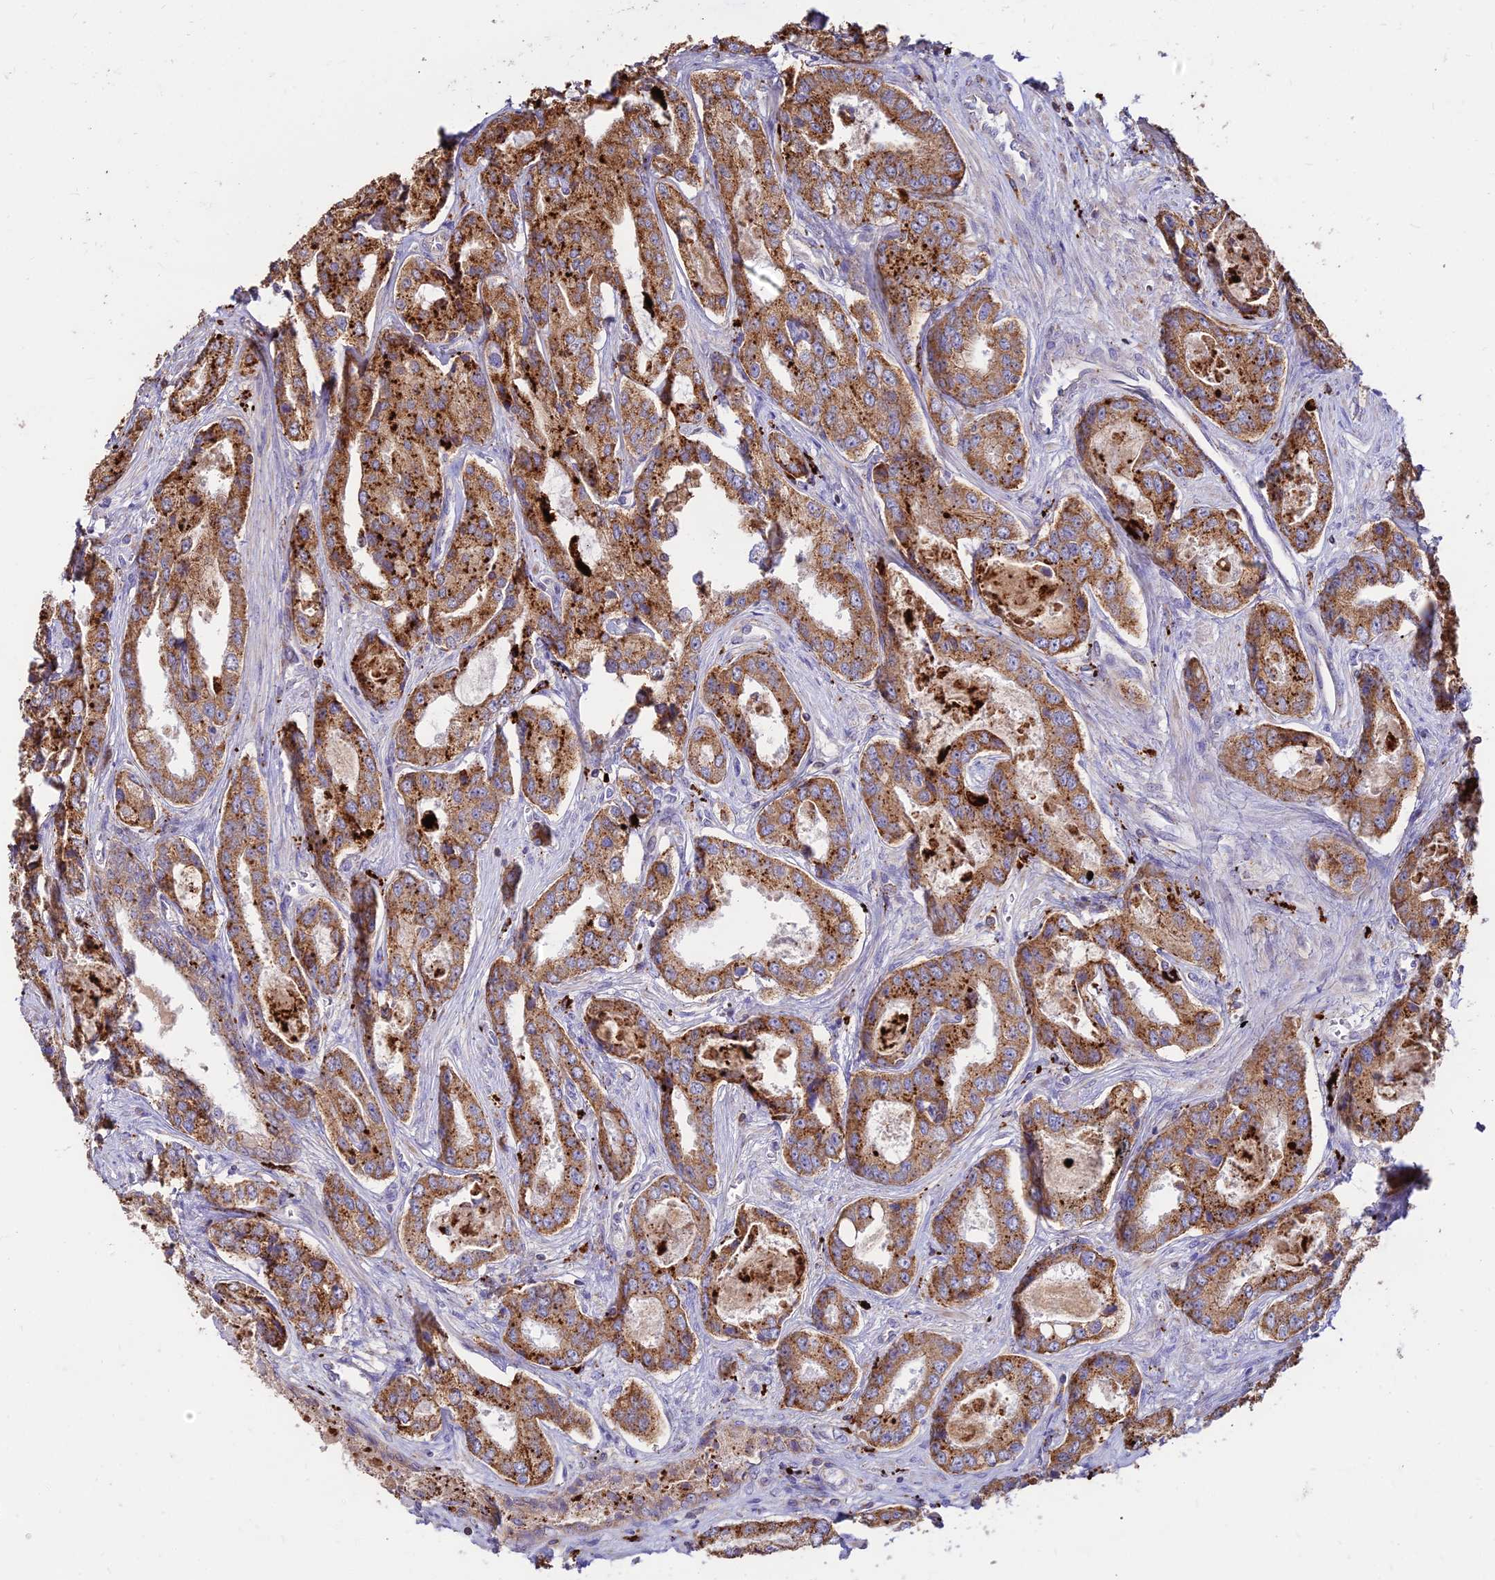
{"staining": {"intensity": "strong", "quantity": ">75%", "location": "cytoplasmic/membranous"}, "tissue": "prostate cancer", "cell_type": "Tumor cells", "image_type": "cancer", "snomed": [{"axis": "morphology", "description": "Adenocarcinoma, Low grade"}, {"axis": "topography", "description": "Prostate"}], "caption": "Immunohistochemistry staining of prostate adenocarcinoma (low-grade), which demonstrates high levels of strong cytoplasmic/membranous staining in about >75% of tumor cells indicating strong cytoplasmic/membranous protein positivity. The staining was performed using DAB (3,3'-diaminobenzidine) (brown) for protein detection and nuclei were counterstained in hematoxylin (blue).", "gene": "PNLIPRP3", "patient": {"sex": "male", "age": 68}}